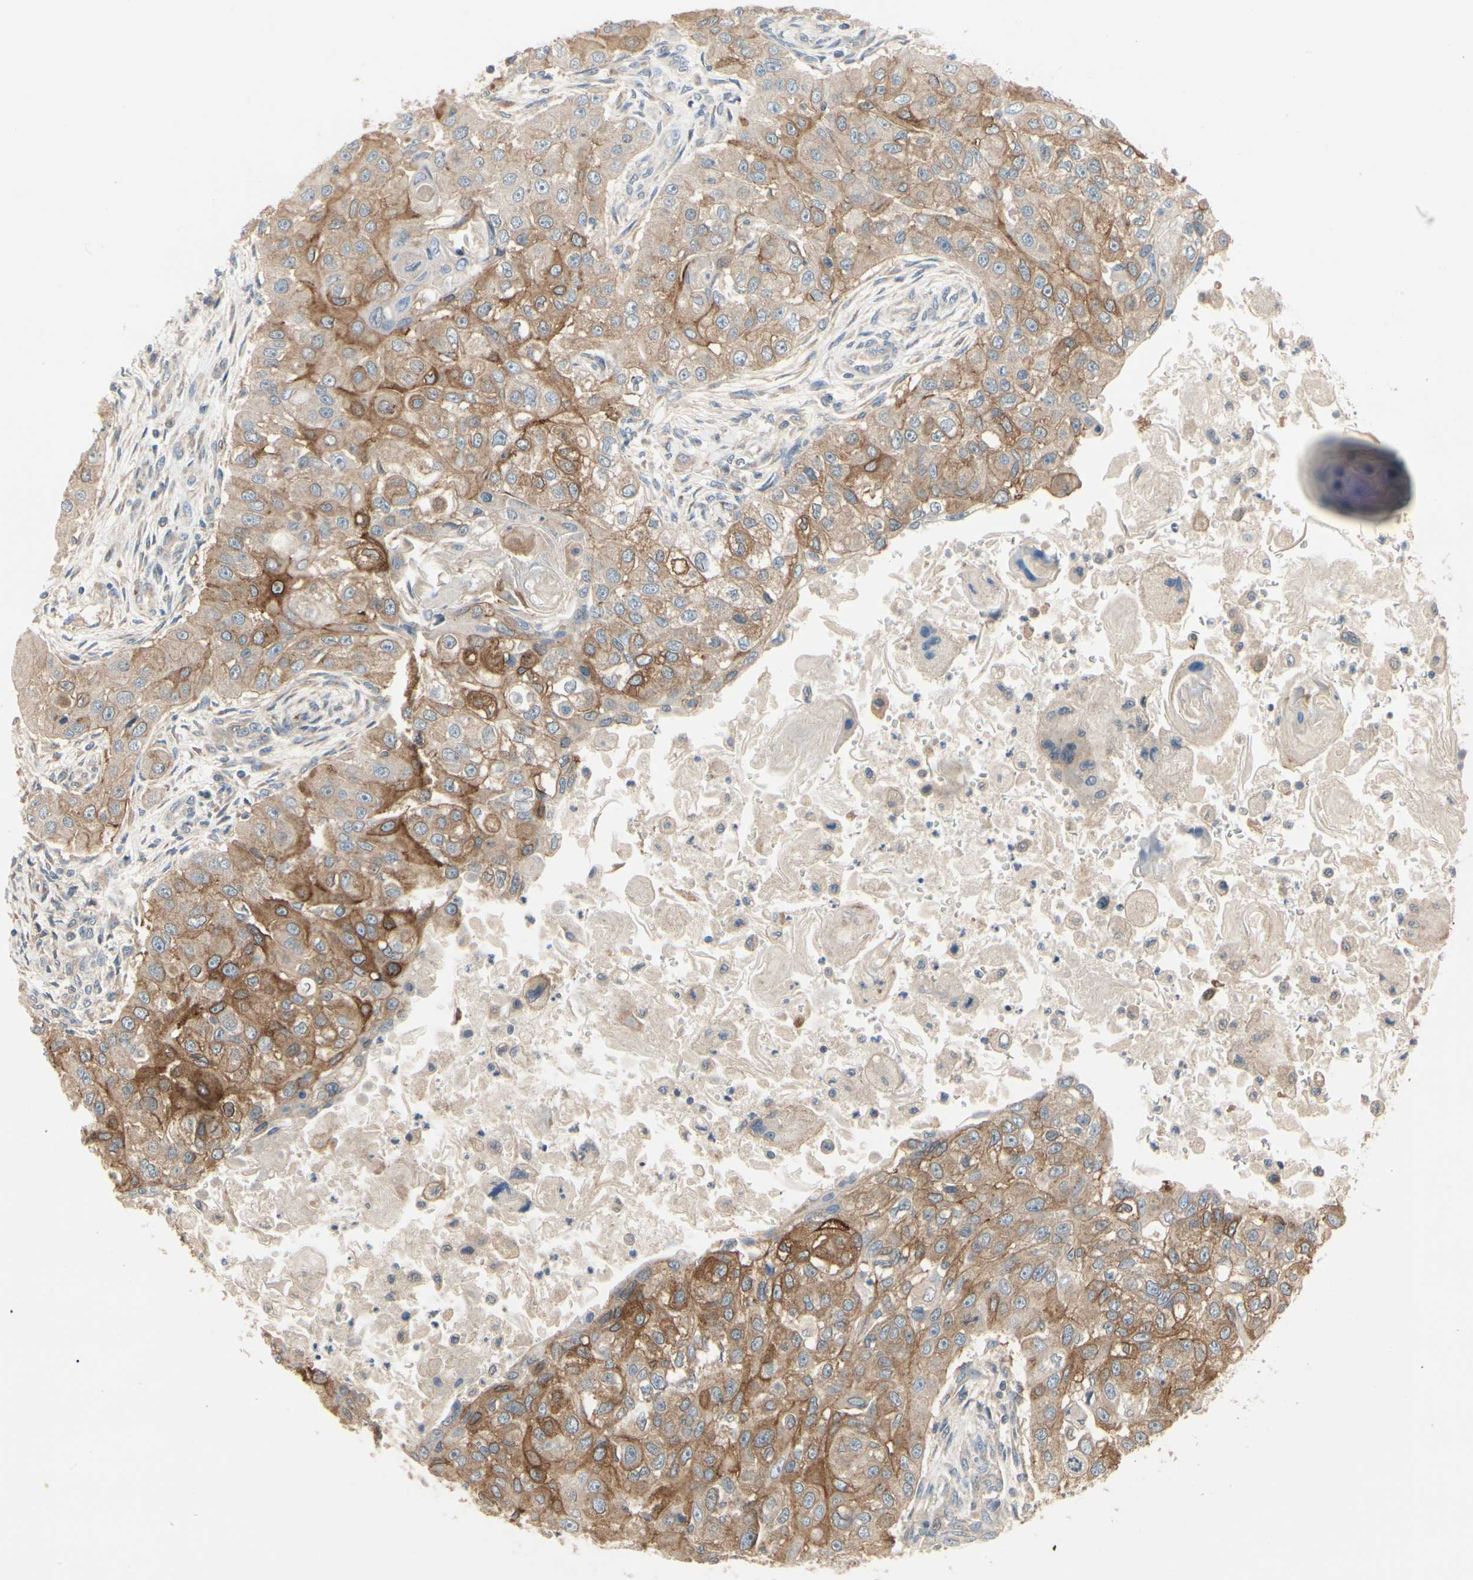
{"staining": {"intensity": "strong", "quantity": "25%-75%", "location": "cytoplasmic/membranous"}, "tissue": "head and neck cancer", "cell_type": "Tumor cells", "image_type": "cancer", "snomed": [{"axis": "morphology", "description": "Normal tissue, NOS"}, {"axis": "morphology", "description": "Squamous cell carcinoma, NOS"}, {"axis": "topography", "description": "Skeletal muscle"}, {"axis": "topography", "description": "Head-Neck"}], "caption": "A histopathology image of human head and neck squamous cell carcinoma stained for a protein shows strong cytoplasmic/membranous brown staining in tumor cells. (brown staining indicates protein expression, while blue staining denotes nuclei).", "gene": "CGREF1", "patient": {"sex": "male", "age": 51}}